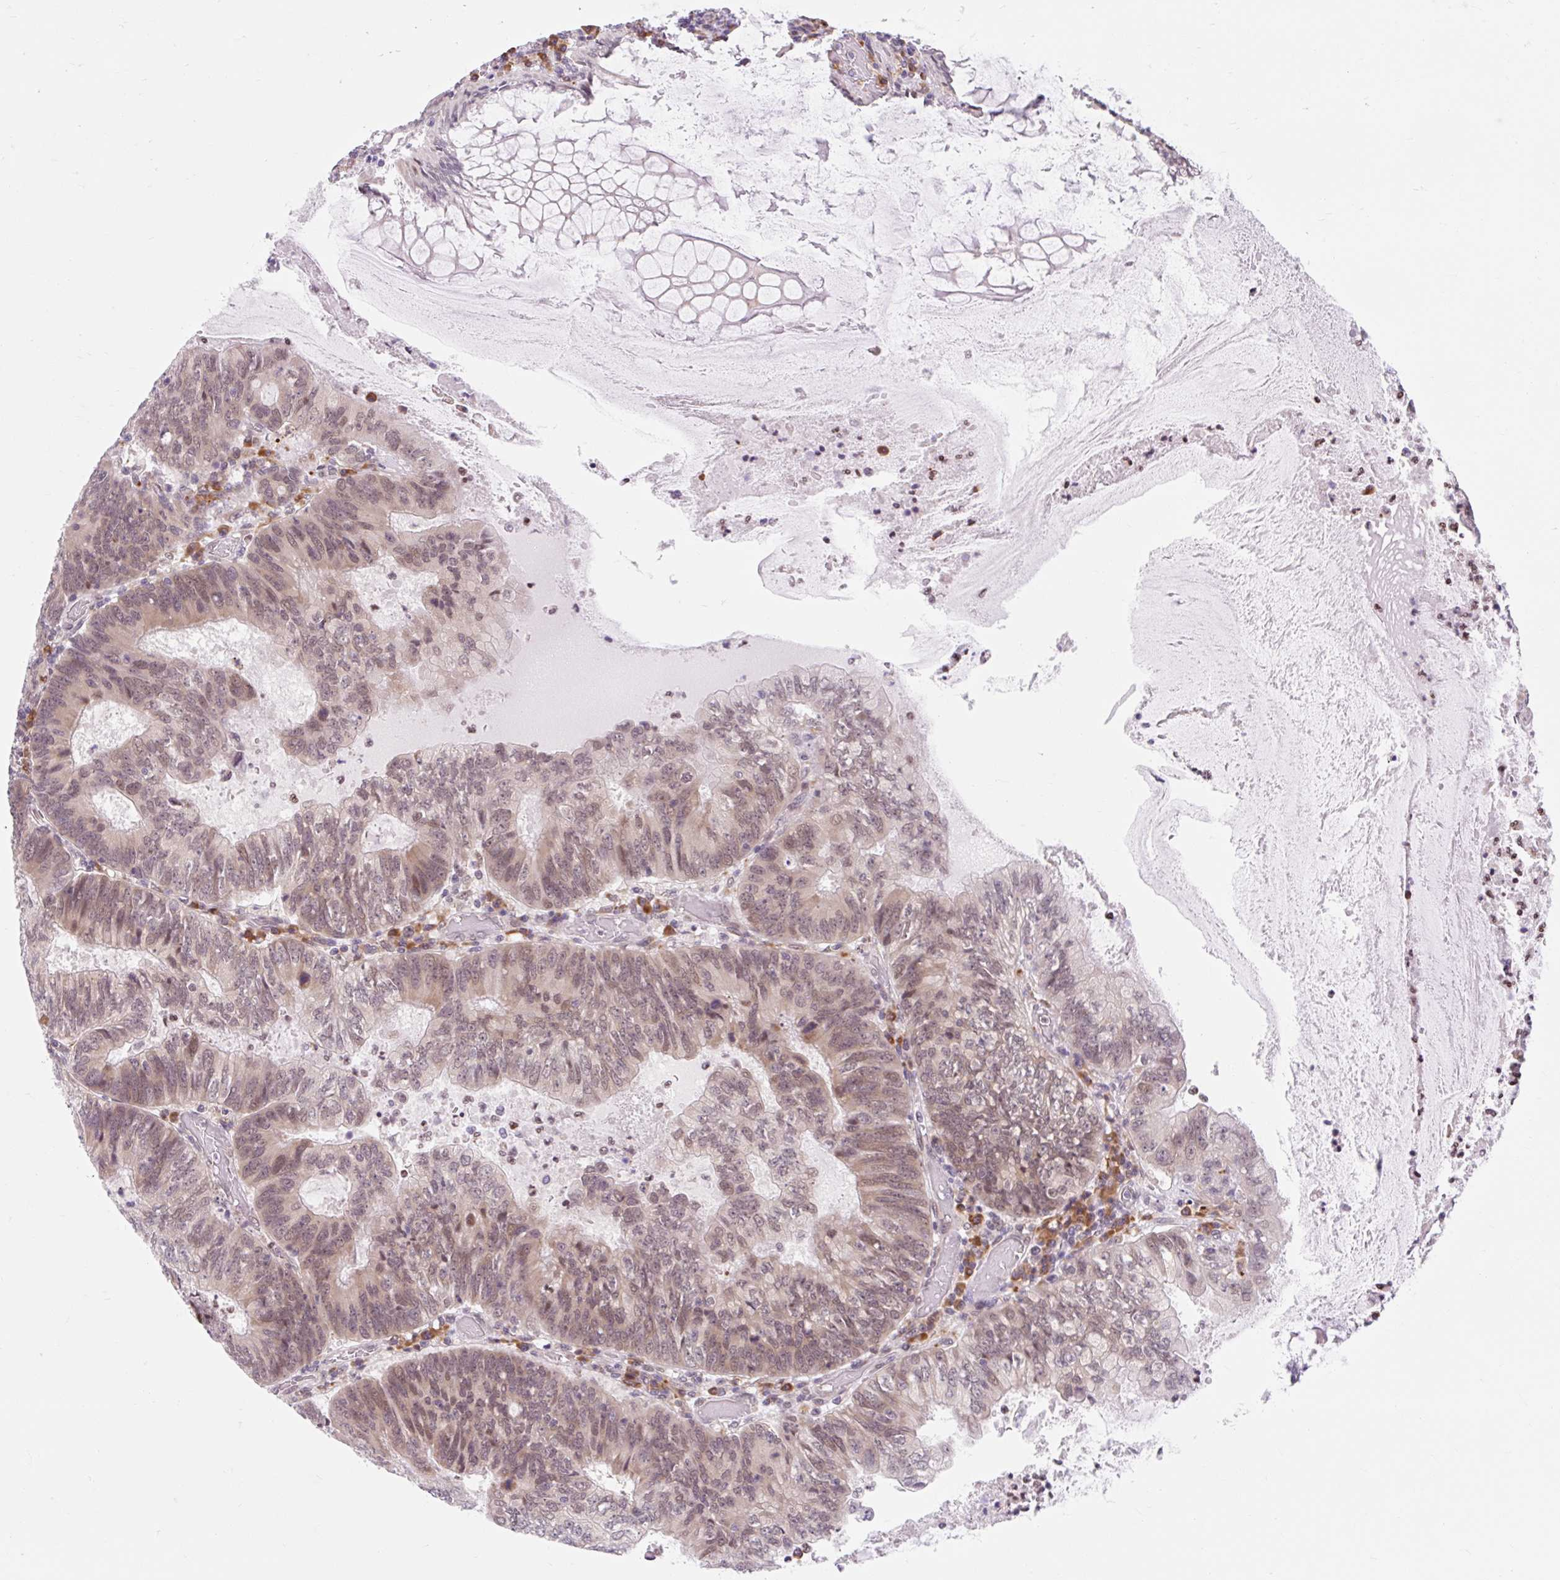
{"staining": {"intensity": "weak", "quantity": "25%-75%", "location": "cytoplasmic/membranous"}, "tissue": "colorectal cancer", "cell_type": "Tumor cells", "image_type": "cancer", "snomed": [{"axis": "morphology", "description": "Adenocarcinoma, NOS"}, {"axis": "topography", "description": "Colon"}], "caption": "Protein expression analysis of colorectal cancer (adenocarcinoma) displays weak cytoplasmic/membranous staining in approximately 25%-75% of tumor cells. The protein of interest is shown in brown color, while the nuclei are stained blue.", "gene": "SRSF10", "patient": {"sex": "male", "age": 67}}